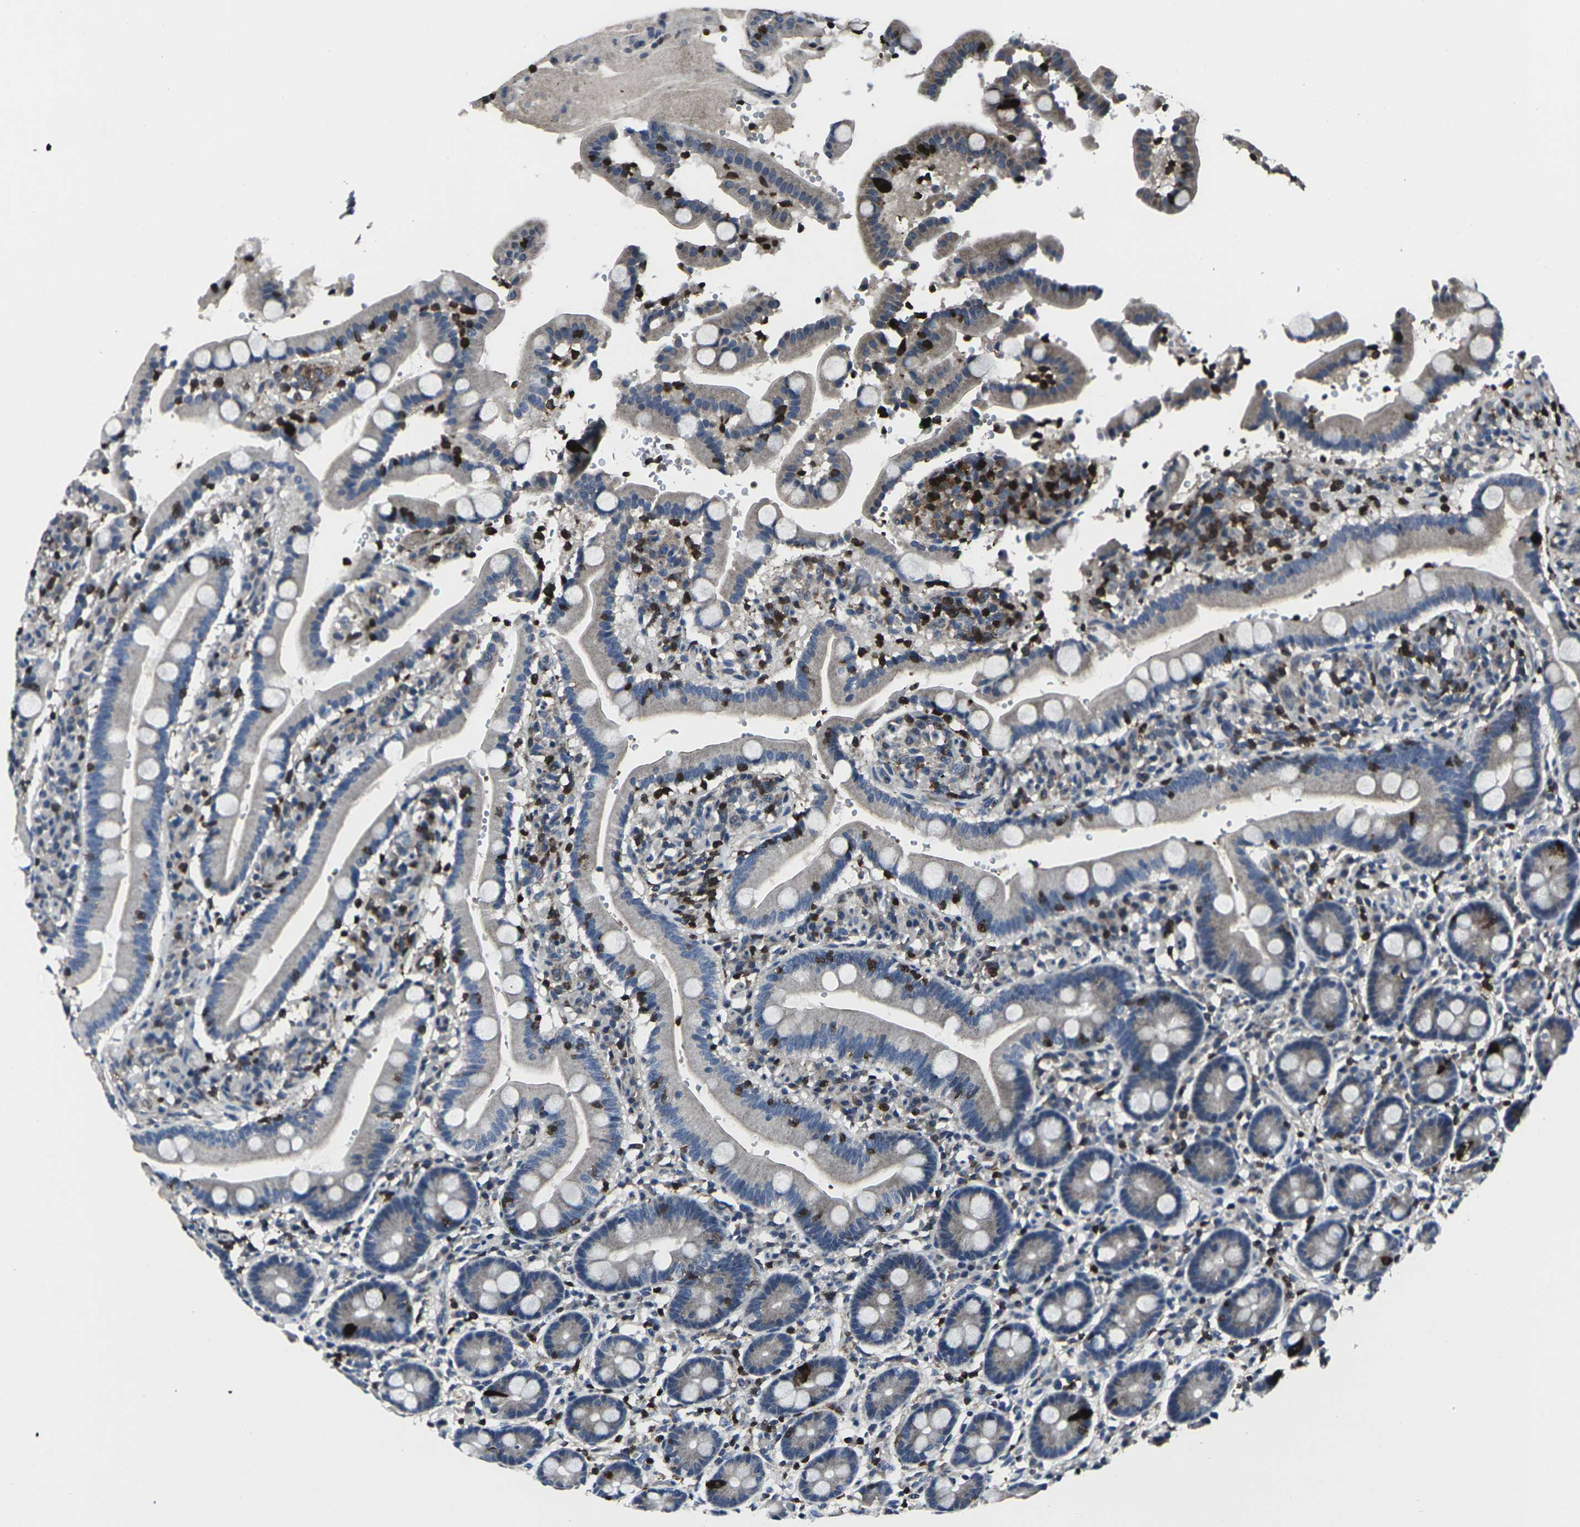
{"staining": {"intensity": "negative", "quantity": "none", "location": "none"}, "tissue": "duodenum", "cell_type": "Glandular cells", "image_type": "normal", "snomed": [{"axis": "morphology", "description": "Normal tissue, NOS"}, {"axis": "topography", "description": "Small intestine, NOS"}], "caption": "This image is of benign duodenum stained with immunohistochemistry to label a protein in brown with the nuclei are counter-stained blue. There is no positivity in glandular cells. The staining was performed using DAB to visualize the protein expression in brown, while the nuclei were stained in blue with hematoxylin (Magnification: 20x).", "gene": "STAT4", "patient": {"sex": "female", "age": 71}}